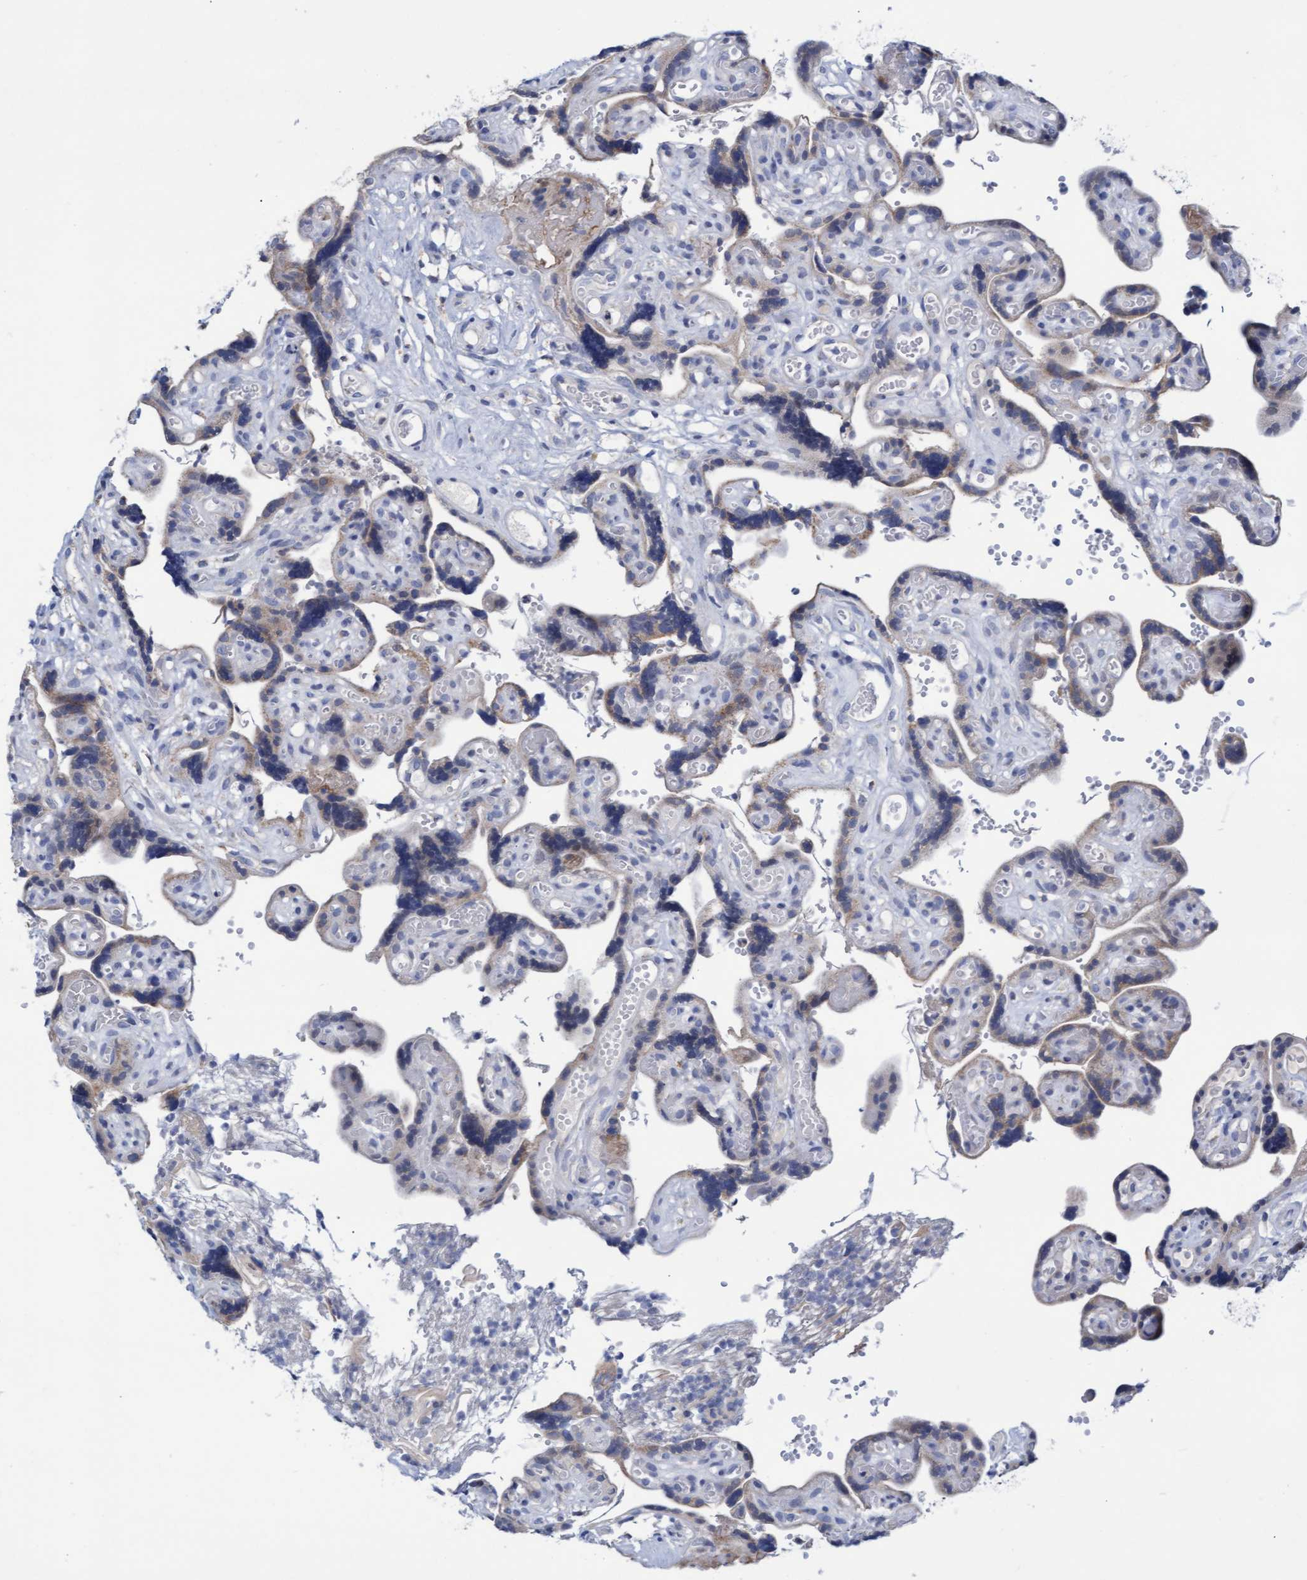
{"staining": {"intensity": "weak", "quantity": "<25%", "location": "cytoplasmic/membranous"}, "tissue": "placenta", "cell_type": "Decidual cells", "image_type": "normal", "snomed": [{"axis": "morphology", "description": "Normal tissue, NOS"}, {"axis": "topography", "description": "Placenta"}], "caption": "Immunohistochemical staining of unremarkable placenta shows no significant positivity in decidual cells. (DAB (3,3'-diaminobenzidine) IHC visualized using brightfield microscopy, high magnification).", "gene": "ZNF750", "patient": {"sex": "female", "age": 30}}